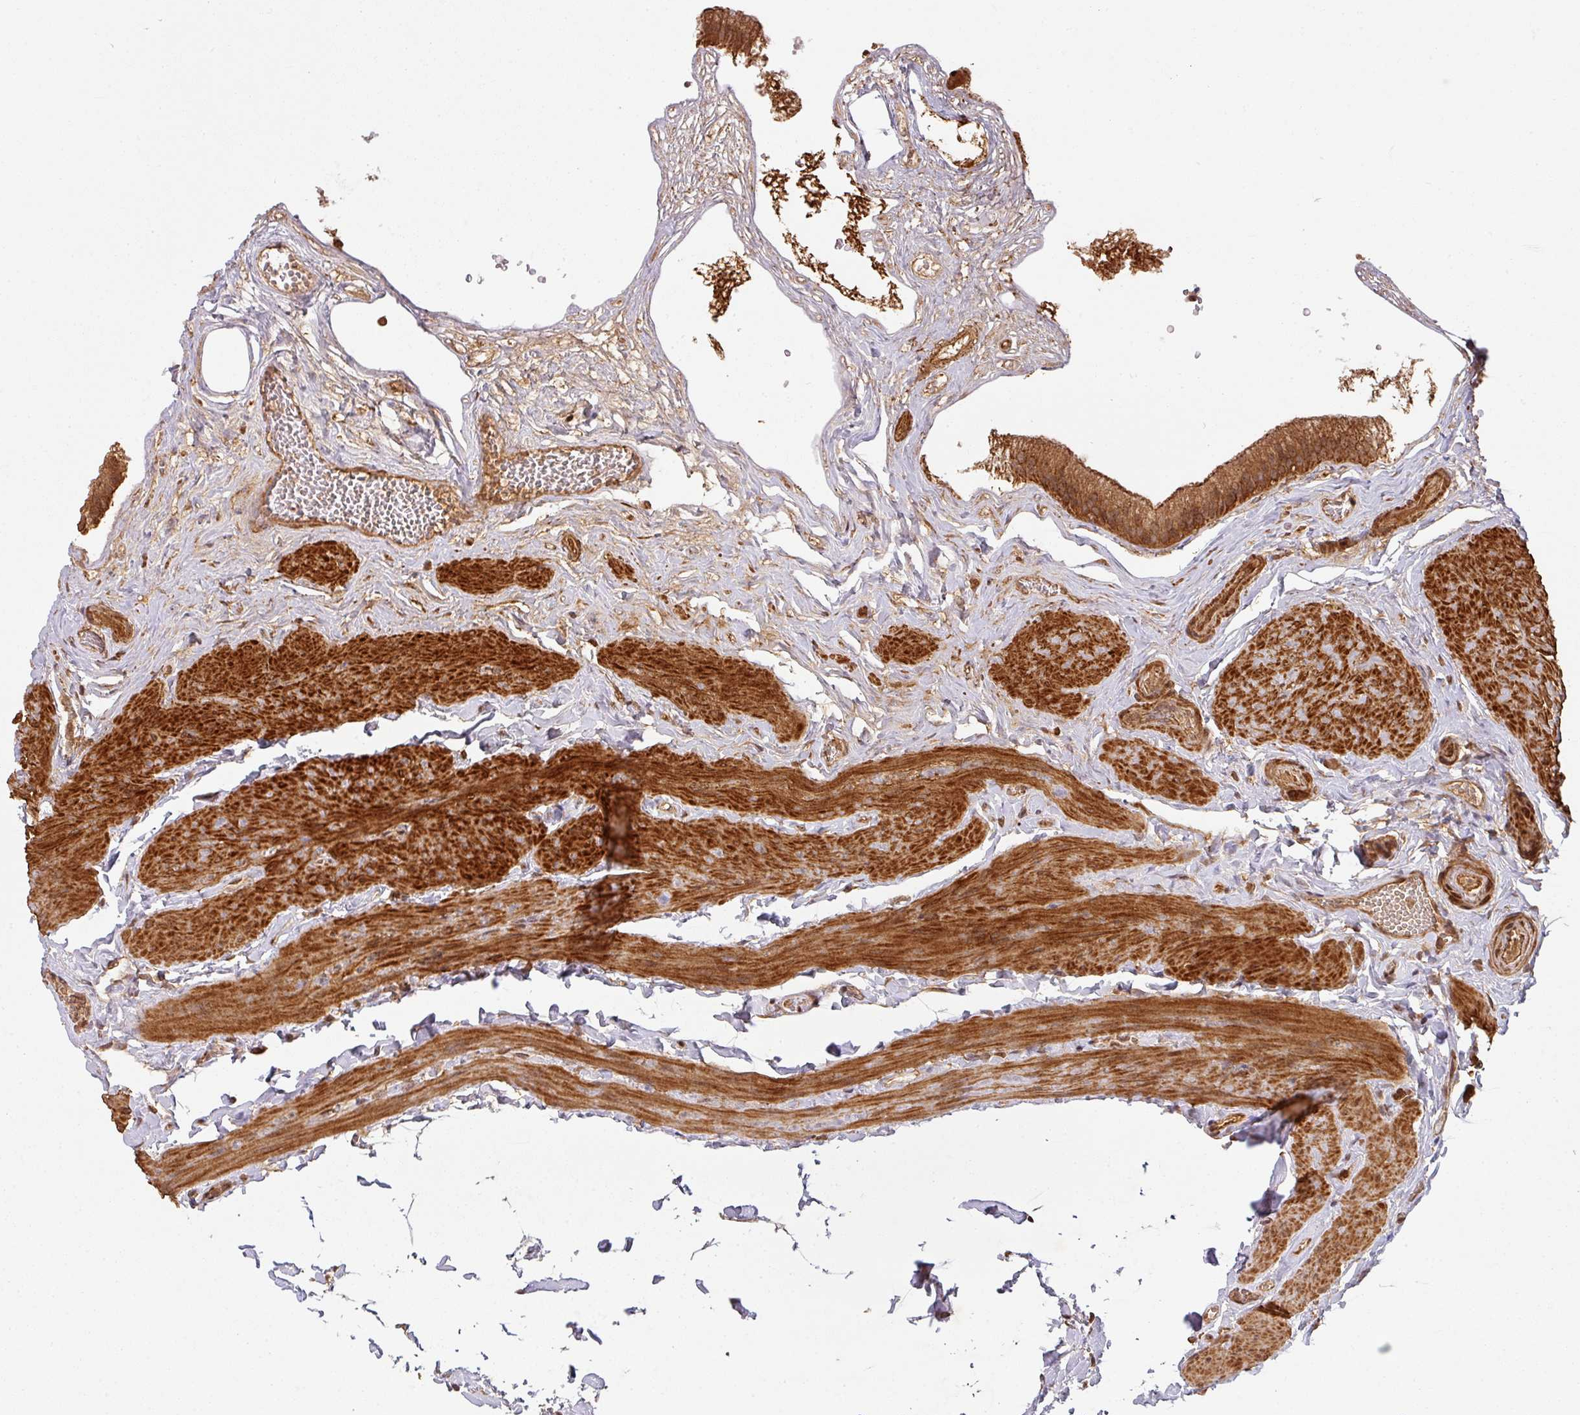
{"staining": {"intensity": "strong", "quantity": ">75%", "location": "cytoplasmic/membranous"}, "tissue": "gallbladder", "cell_type": "Glandular cells", "image_type": "normal", "snomed": [{"axis": "morphology", "description": "Normal tissue, NOS"}, {"axis": "topography", "description": "Gallbladder"}], "caption": "Normal gallbladder was stained to show a protein in brown. There is high levels of strong cytoplasmic/membranous positivity in about >75% of glandular cells. (DAB (3,3'-diaminobenzidine) IHC with brightfield microscopy, high magnification).", "gene": "ZNF322", "patient": {"sex": "female", "age": 54}}